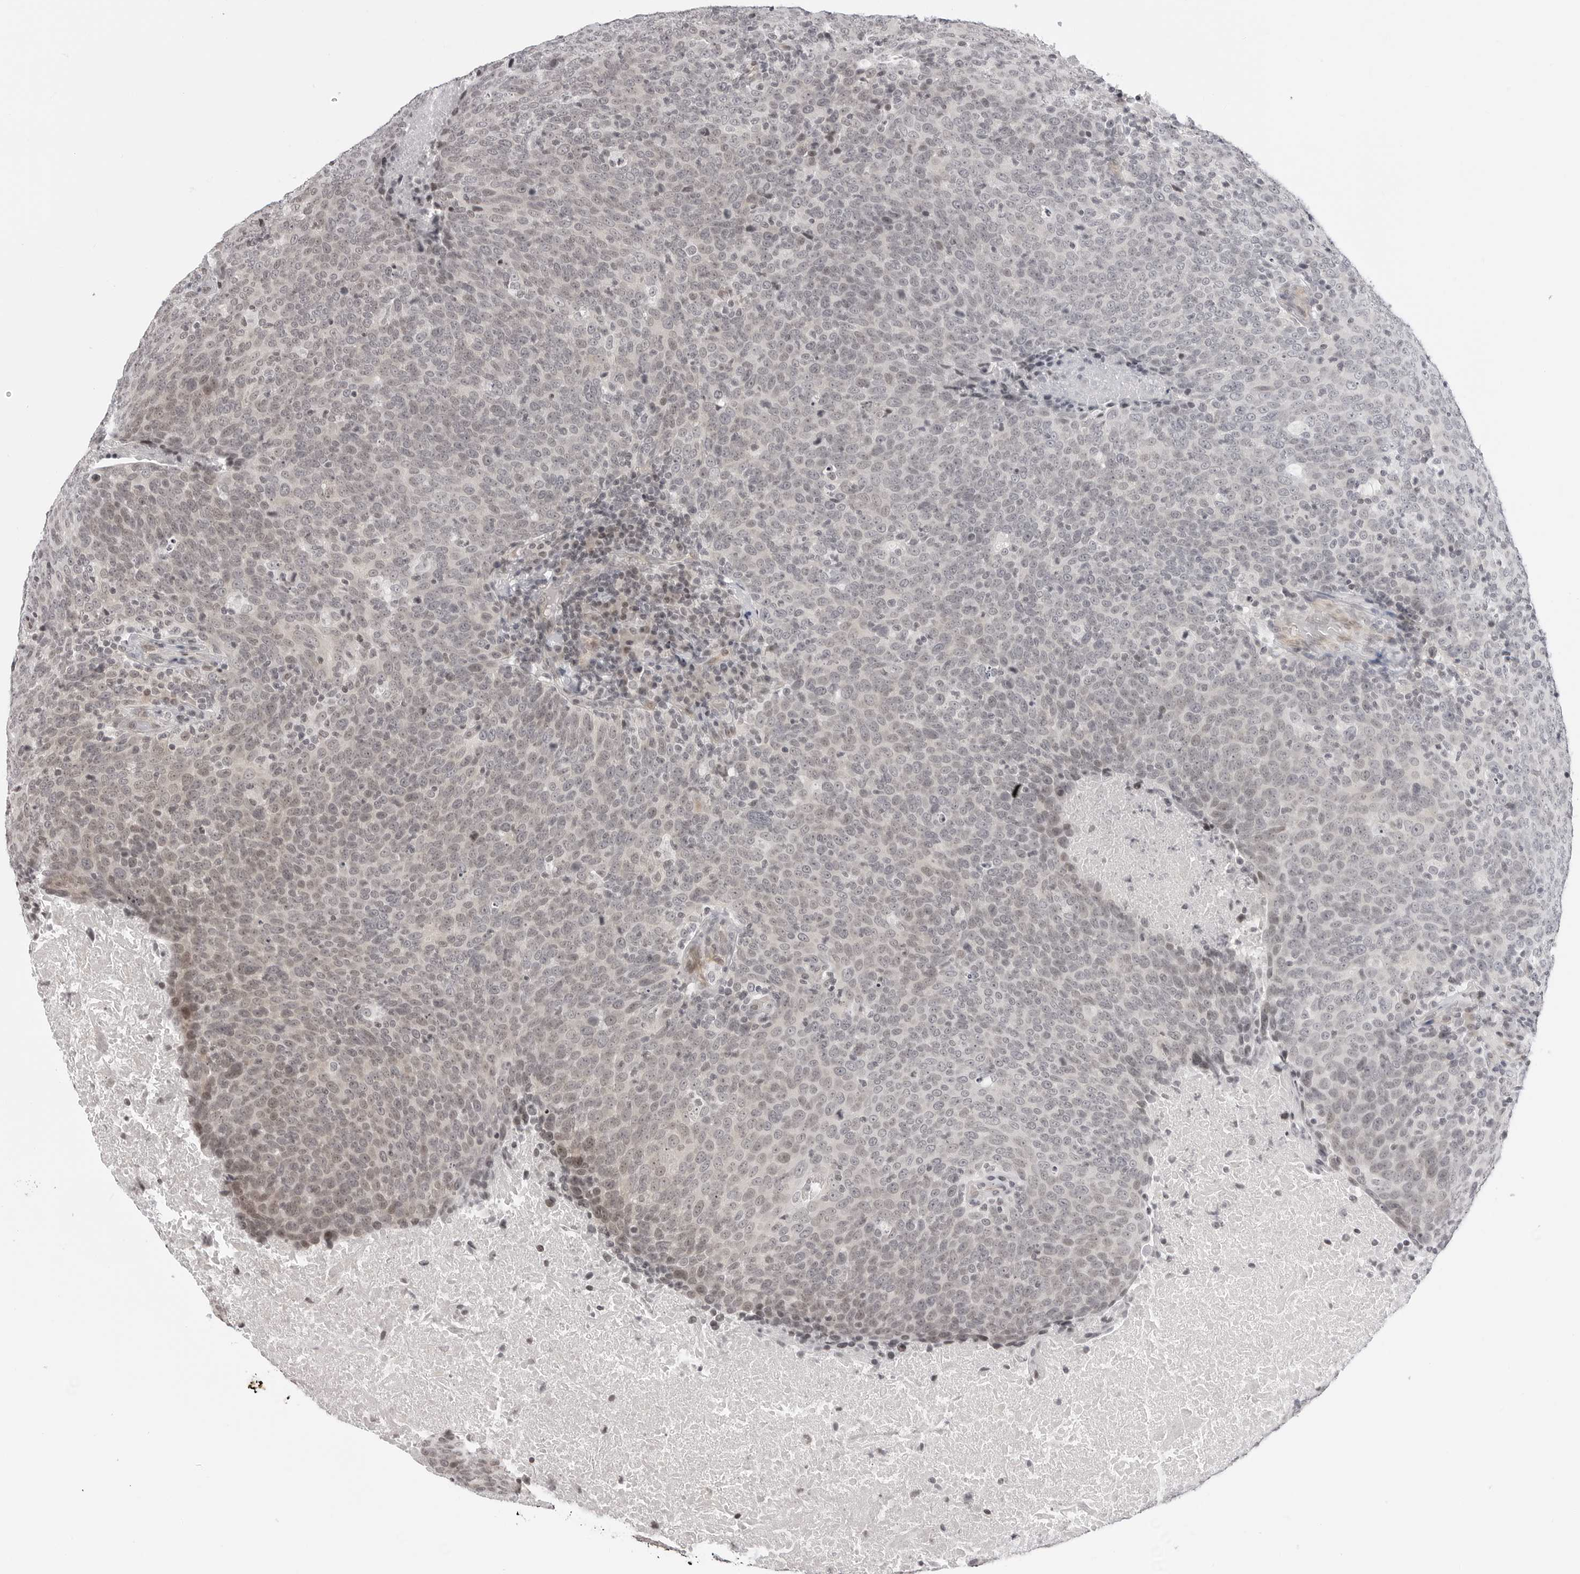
{"staining": {"intensity": "weak", "quantity": "<25%", "location": "nuclear"}, "tissue": "head and neck cancer", "cell_type": "Tumor cells", "image_type": "cancer", "snomed": [{"axis": "morphology", "description": "Squamous cell carcinoma, NOS"}, {"axis": "morphology", "description": "Squamous cell carcinoma, metastatic, NOS"}, {"axis": "topography", "description": "Lymph node"}, {"axis": "topography", "description": "Head-Neck"}], "caption": "This image is of head and neck cancer stained with immunohistochemistry to label a protein in brown with the nuclei are counter-stained blue. There is no expression in tumor cells.", "gene": "C8orf33", "patient": {"sex": "male", "age": 62}}